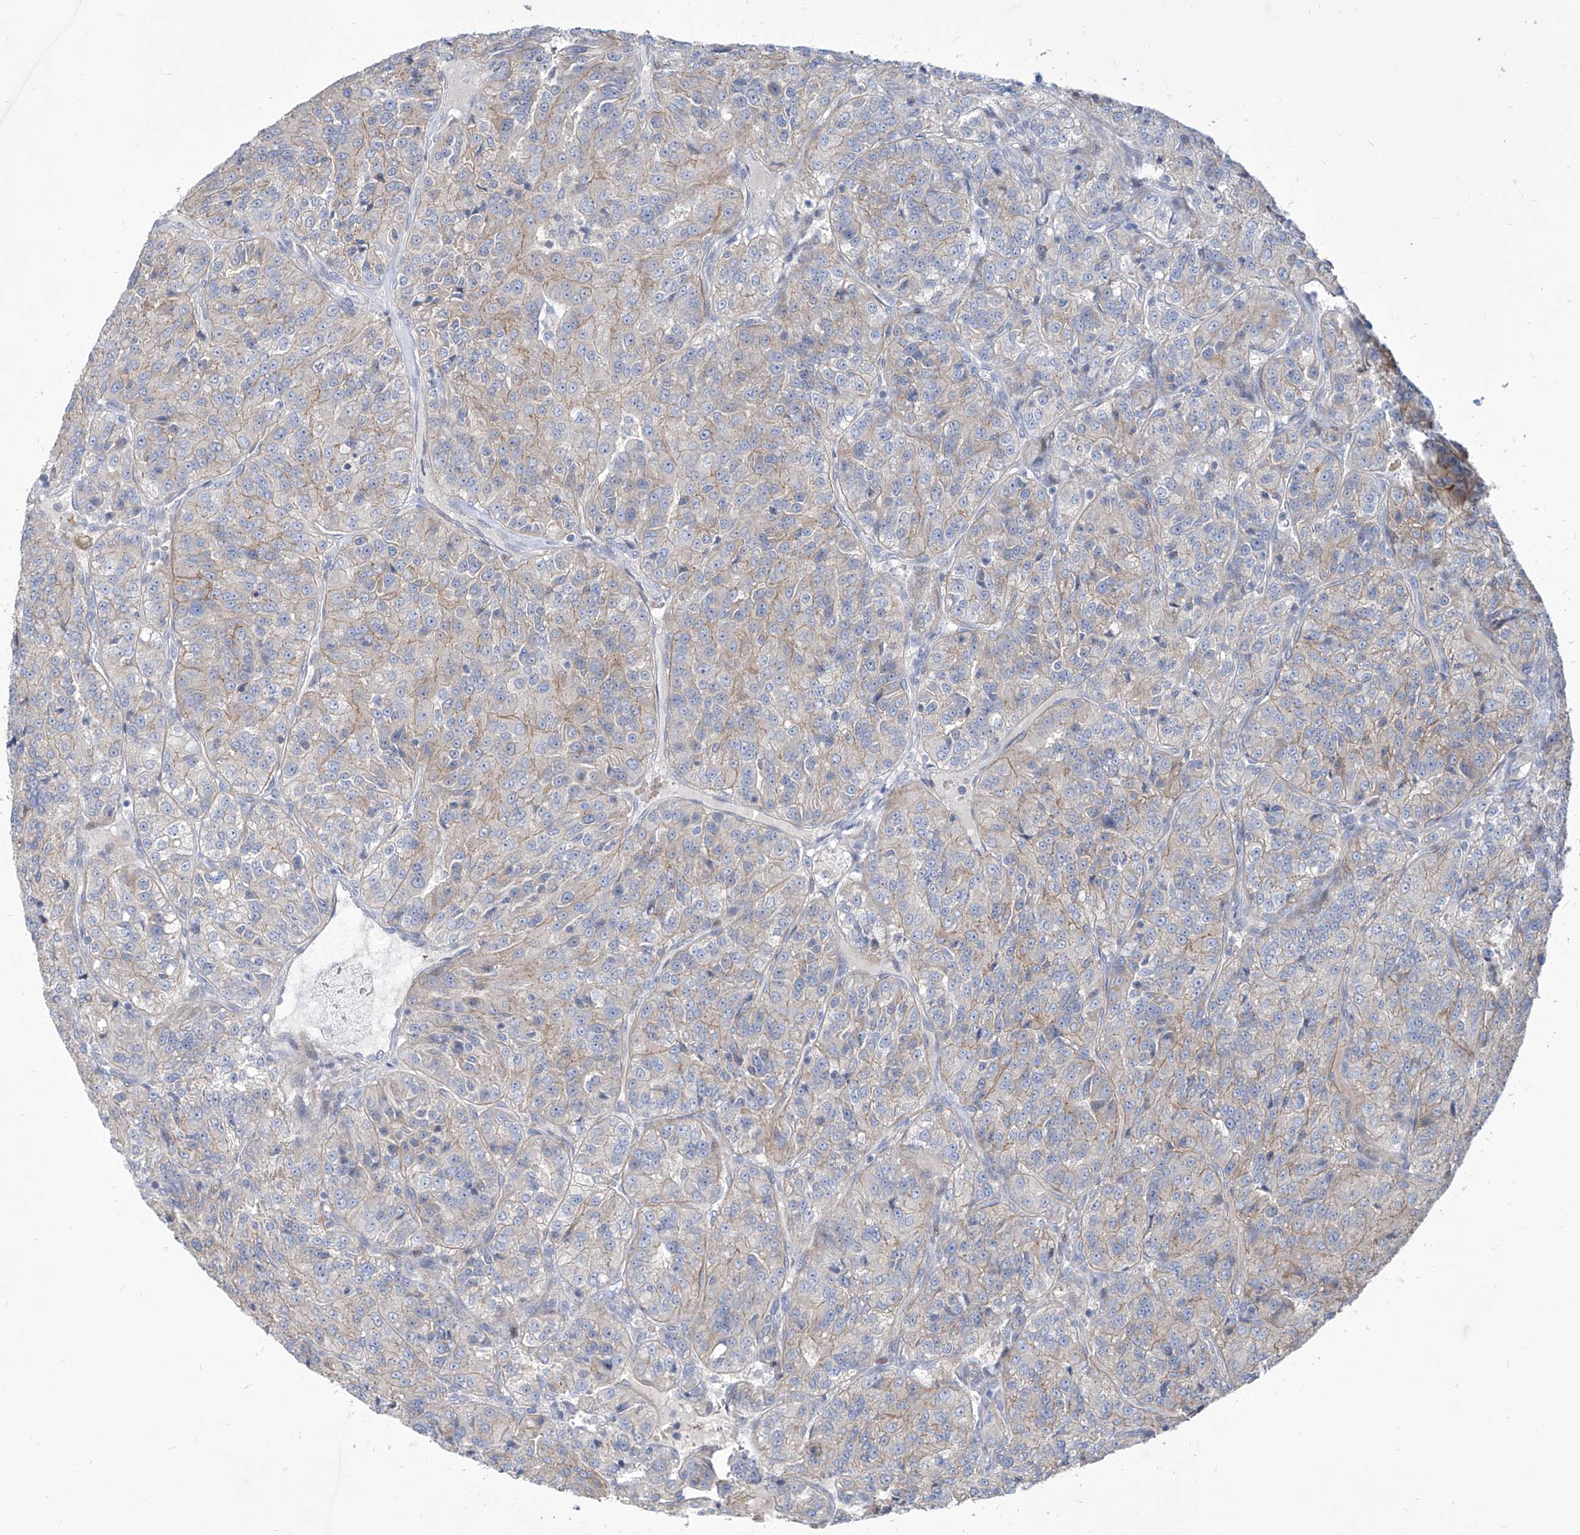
{"staining": {"intensity": "negative", "quantity": "none", "location": "none"}, "tissue": "renal cancer", "cell_type": "Tumor cells", "image_type": "cancer", "snomed": [{"axis": "morphology", "description": "Adenocarcinoma, NOS"}, {"axis": "topography", "description": "Kidney"}], "caption": "High magnification brightfield microscopy of adenocarcinoma (renal) stained with DAB (brown) and counterstained with hematoxylin (blue): tumor cells show no significant positivity. The staining is performed using DAB brown chromogen with nuclei counter-stained in using hematoxylin.", "gene": "LRRC1", "patient": {"sex": "female", "age": 63}}